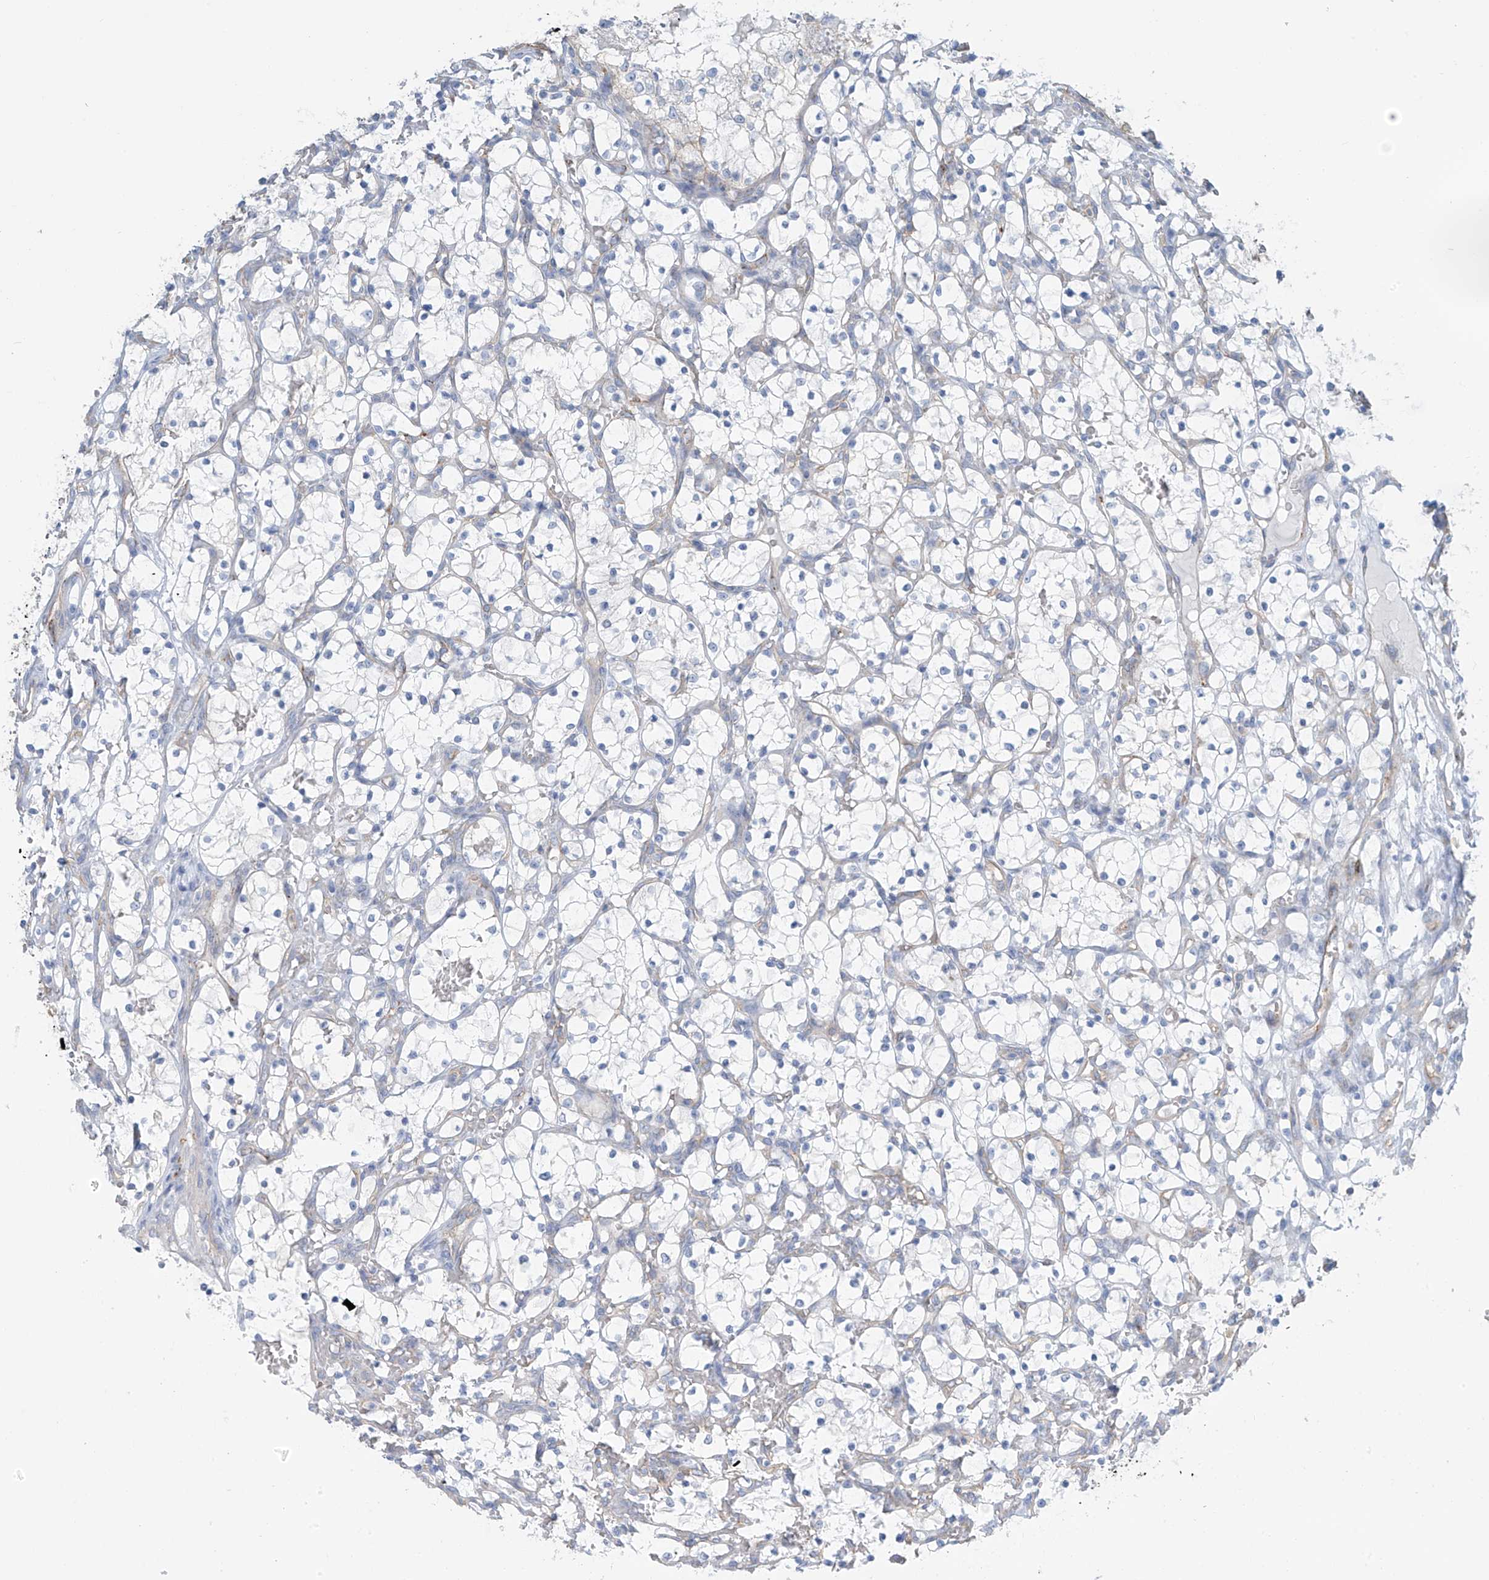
{"staining": {"intensity": "negative", "quantity": "none", "location": "none"}, "tissue": "renal cancer", "cell_type": "Tumor cells", "image_type": "cancer", "snomed": [{"axis": "morphology", "description": "Adenocarcinoma, NOS"}, {"axis": "topography", "description": "Kidney"}], "caption": "There is no significant positivity in tumor cells of adenocarcinoma (renal). Nuclei are stained in blue.", "gene": "ZNF846", "patient": {"sex": "female", "age": 69}}